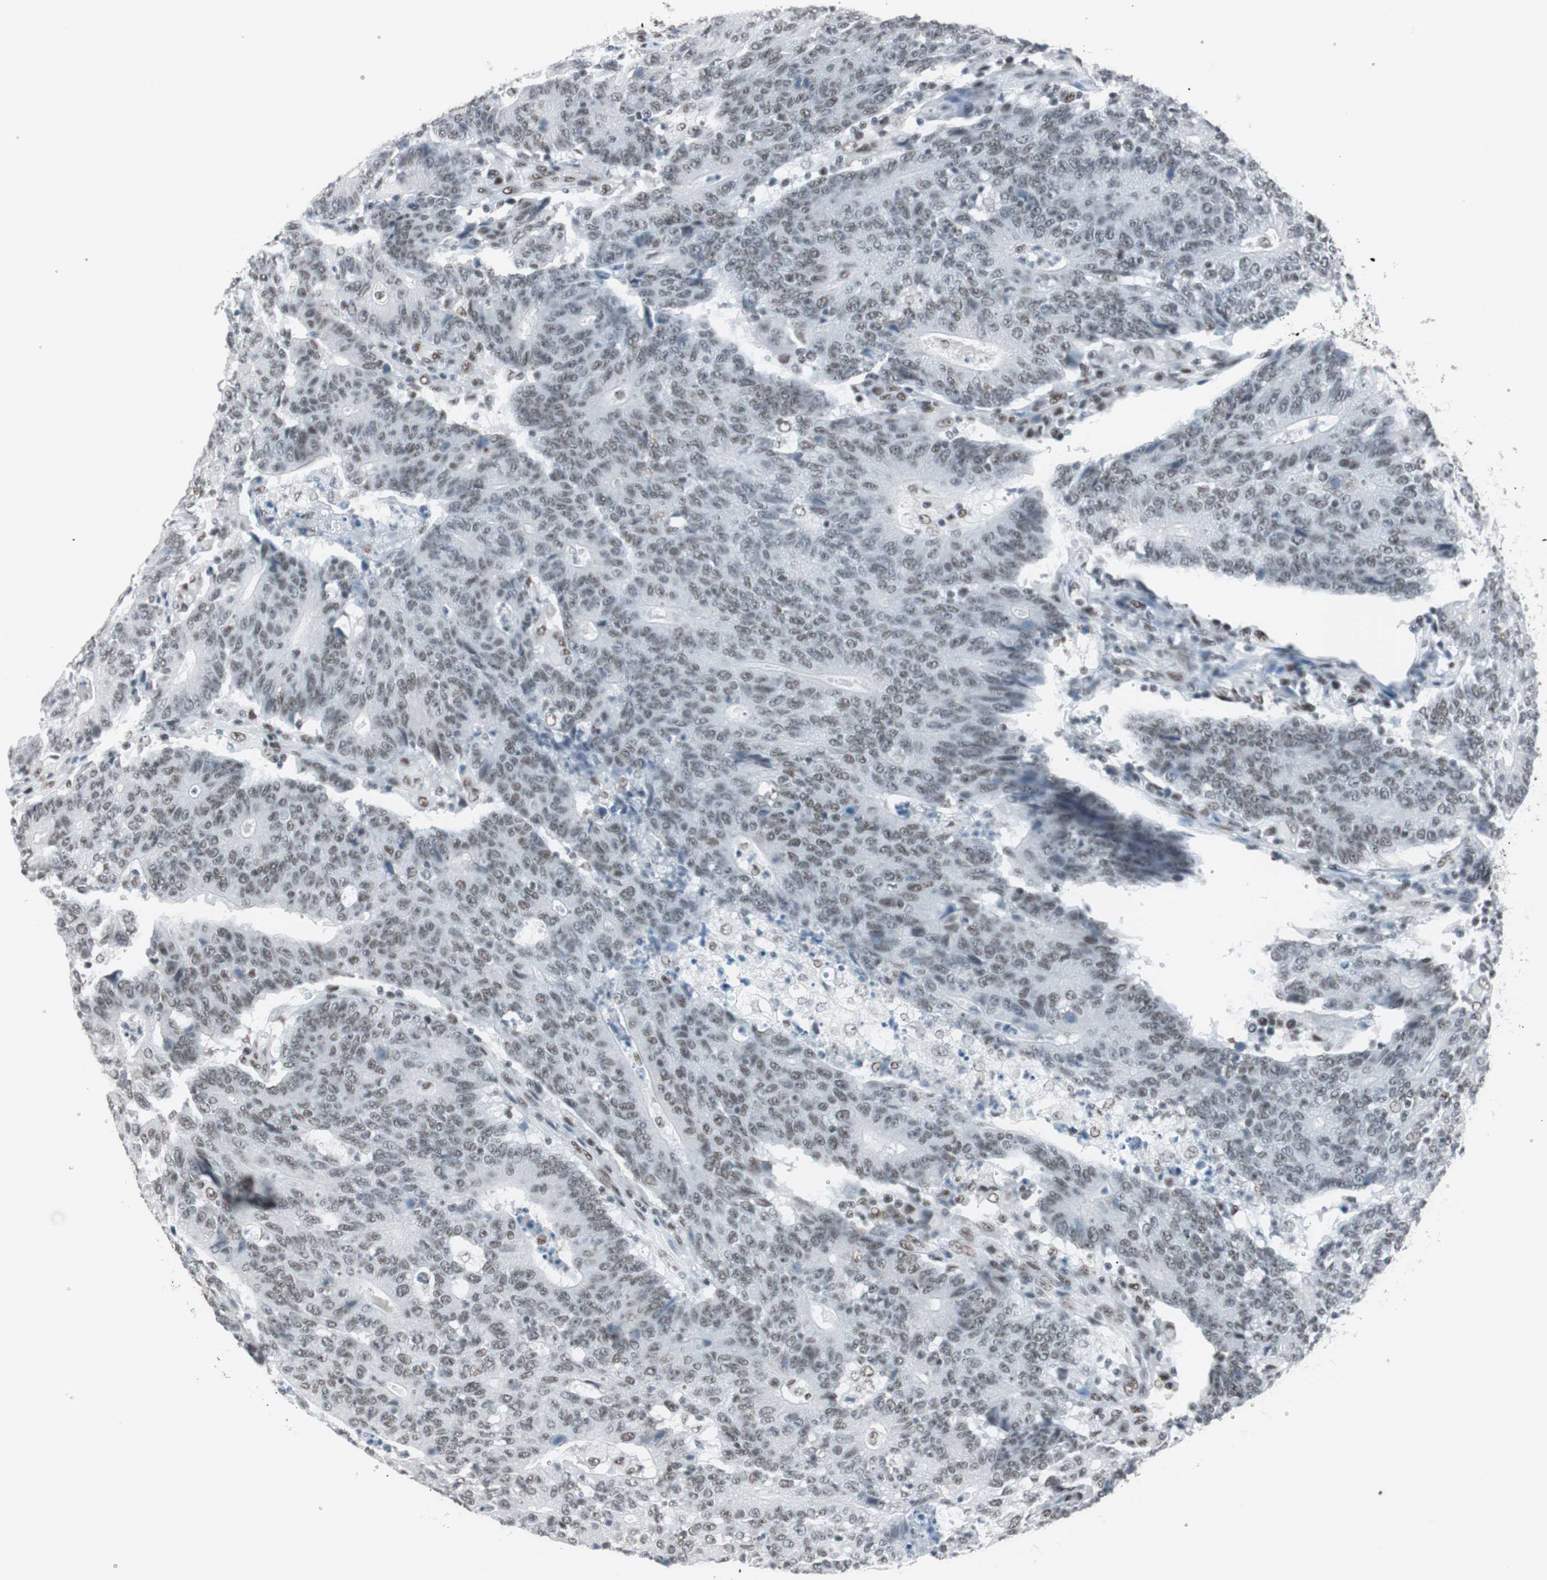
{"staining": {"intensity": "weak", "quantity": "25%-75%", "location": "nuclear"}, "tissue": "colorectal cancer", "cell_type": "Tumor cells", "image_type": "cancer", "snomed": [{"axis": "morphology", "description": "Normal tissue, NOS"}, {"axis": "morphology", "description": "Adenocarcinoma, NOS"}, {"axis": "topography", "description": "Colon"}], "caption": "Protein analysis of adenocarcinoma (colorectal) tissue exhibits weak nuclear positivity in approximately 25%-75% of tumor cells.", "gene": "ARID1A", "patient": {"sex": "female", "age": 75}}